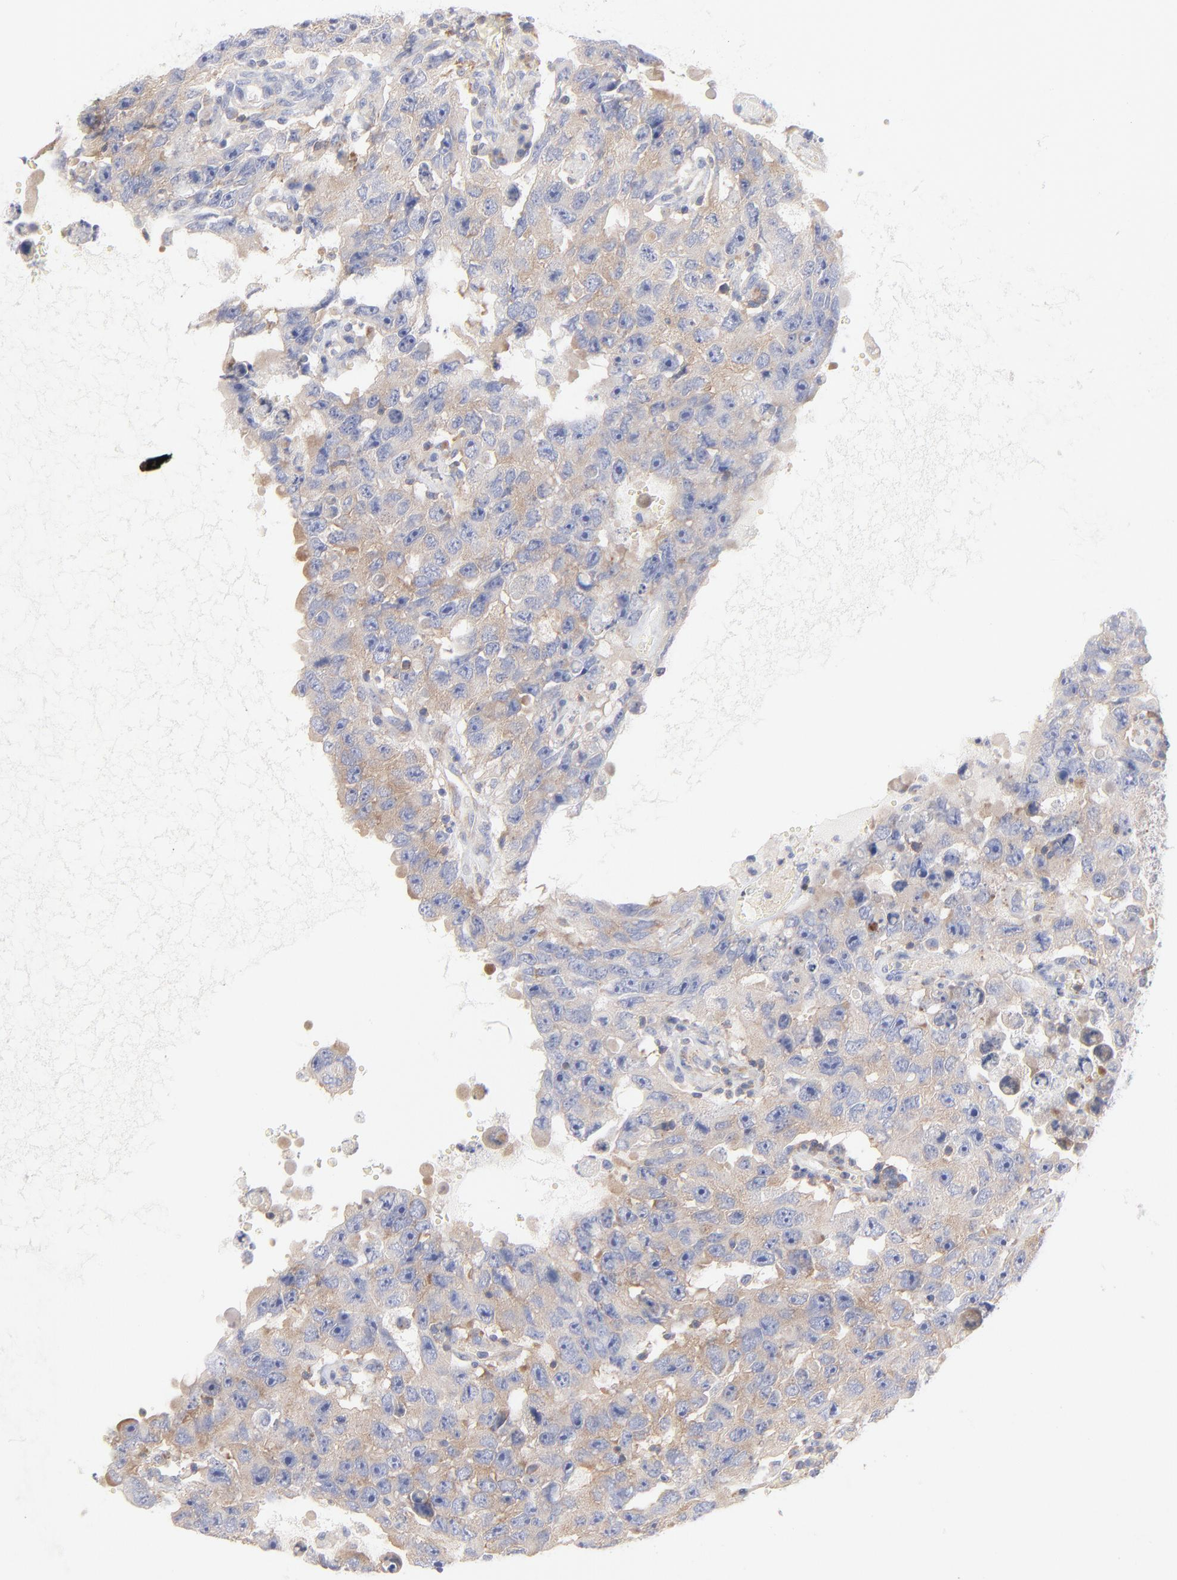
{"staining": {"intensity": "weak", "quantity": ">75%", "location": "cytoplasmic/membranous"}, "tissue": "testis cancer", "cell_type": "Tumor cells", "image_type": "cancer", "snomed": [{"axis": "morphology", "description": "Carcinoma, Embryonal, NOS"}, {"axis": "topography", "description": "Testis"}], "caption": "Tumor cells reveal low levels of weak cytoplasmic/membranous staining in about >75% of cells in embryonal carcinoma (testis).", "gene": "SEPTIN6", "patient": {"sex": "male", "age": 26}}